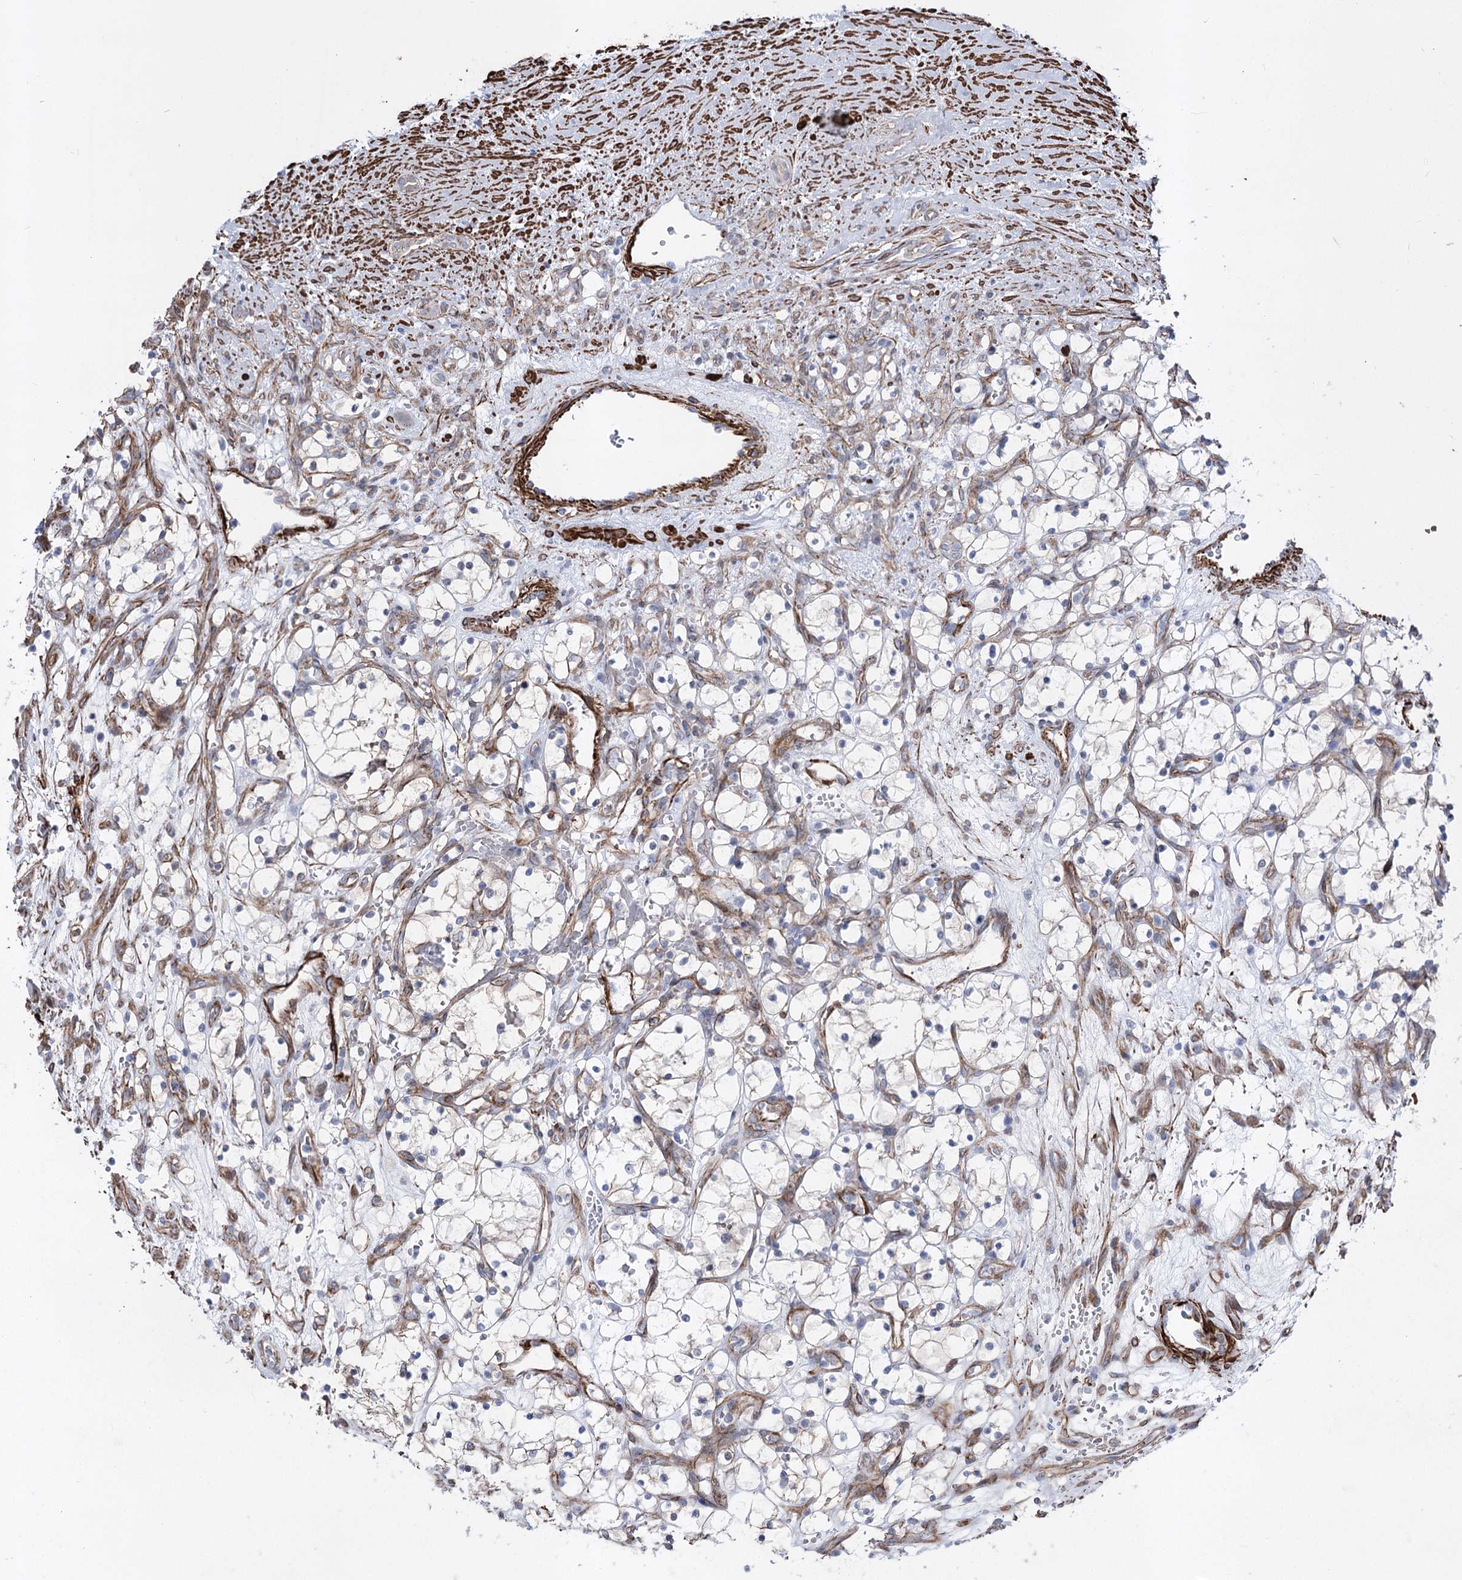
{"staining": {"intensity": "negative", "quantity": "none", "location": "none"}, "tissue": "renal cancer", "cell_type": "Tumor cells", "image_type": "cancer", "snomed": [{"axis": "morphology", "description": "Adenocarcinoma, NOS"}, {"axis": "topography", "description": "Kidney"}], "caption": "A high-resolution photomicrograph shows immunohistochemistry (IHC) staining of renal adenocarcinoma, which displays no significant staining in tumor cells. (Brightfield microscopy of DAB IHC at high magnification).", "gene": "ARHGAP20", "patient": {"sex": "female", "age": 69}}